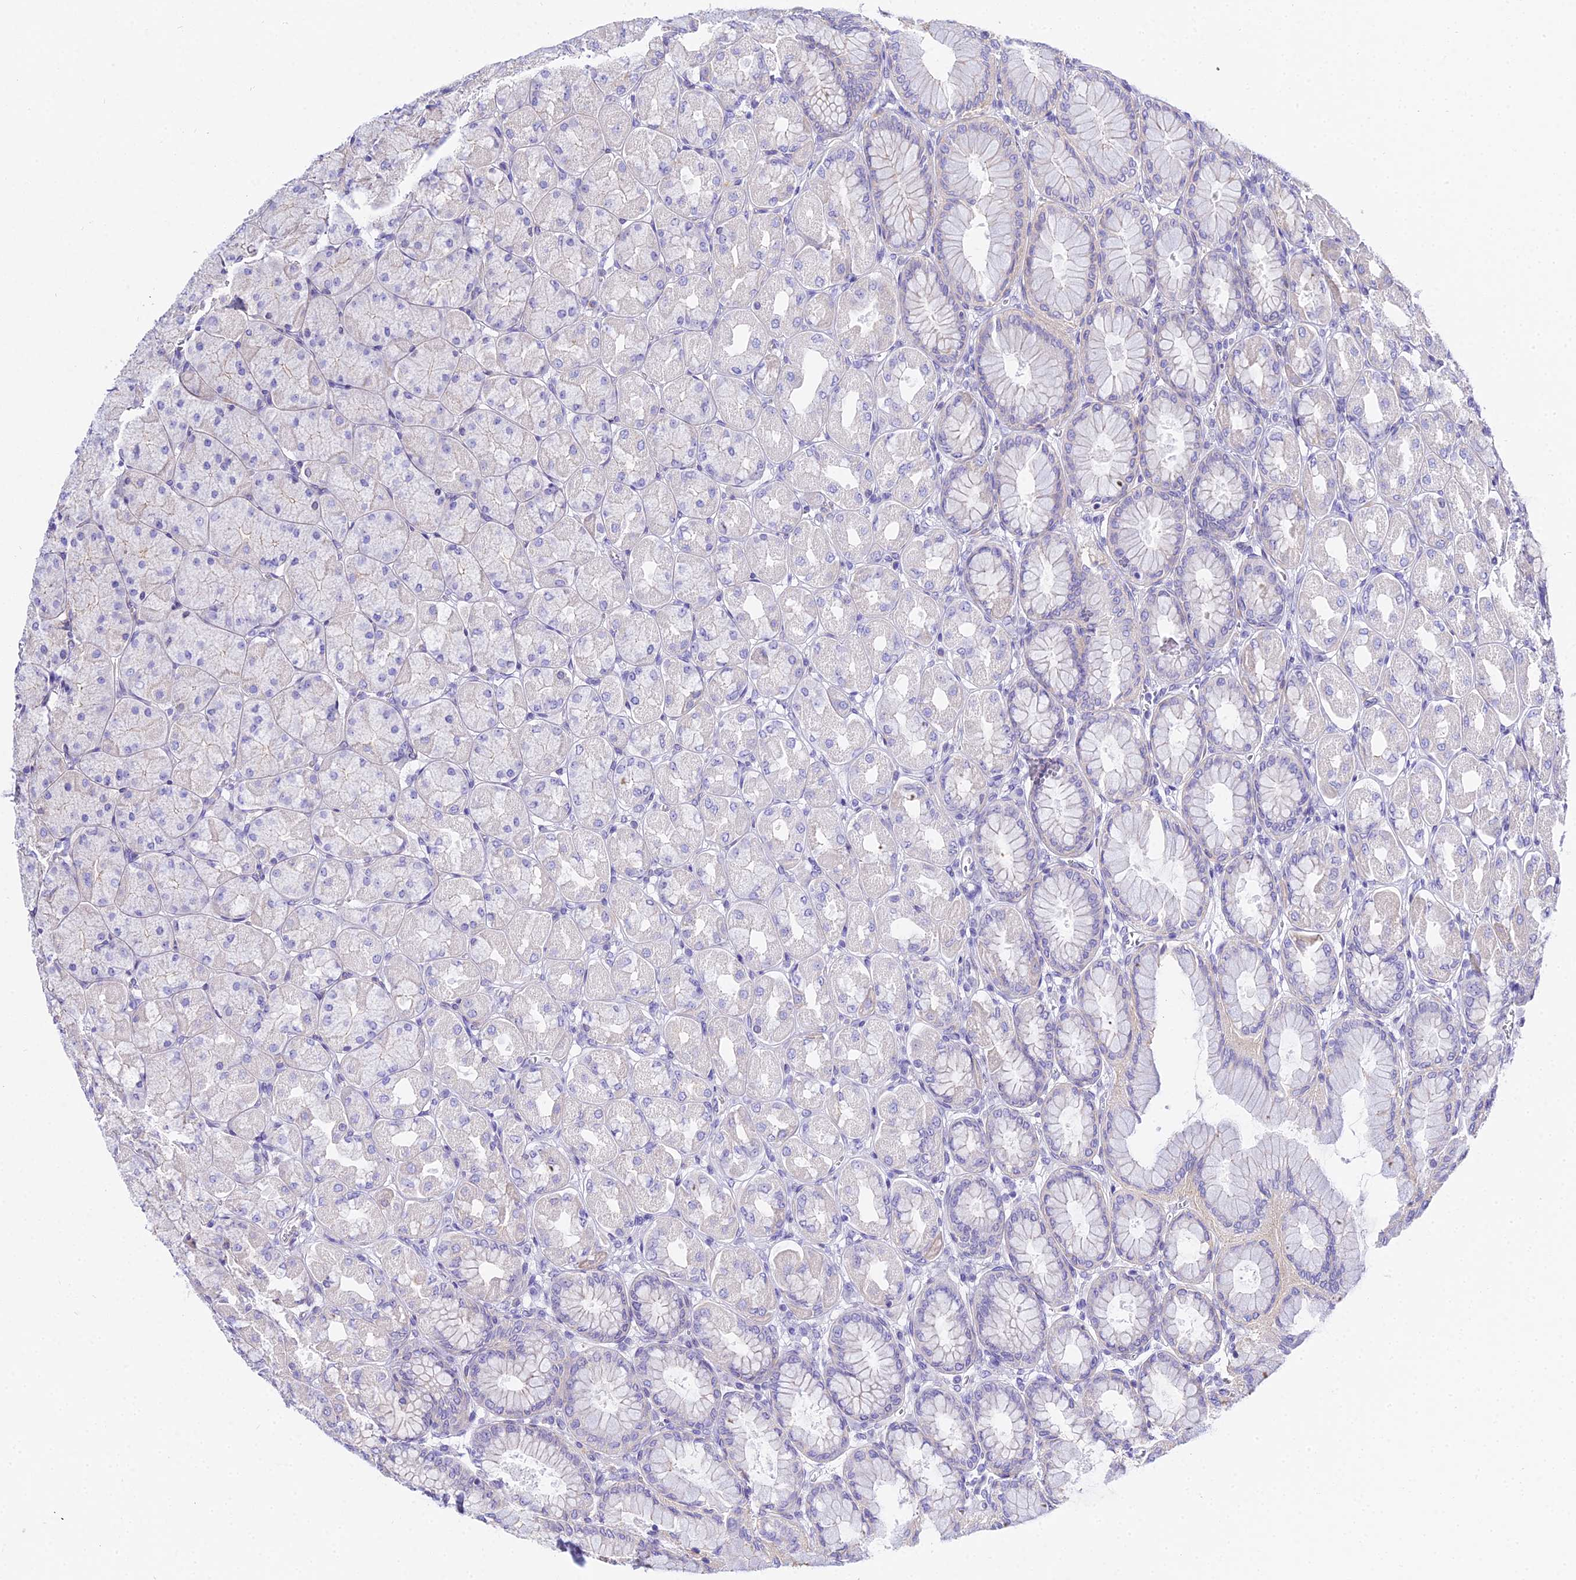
{"staining": {"intensity": "moderate", "quantity": "<25%", "location": "cytoplasmic/membranous"}, "tissue": "stomach", "cell_type": "Glandular cells", "image_type": "normal", "snomed": [{"axis": "morphology", "description": "Normal tissue, NOS"}, {"axis": "topography", "description": "Stomach, upper"}], "caption": "Immunohistochemical staining of normal human stomach reveals <25% levels of moderate cytoplasmic/membranous protein positivity in approximately <25% of glandular cells. (brown staining indicates protein expression, while blue staining denotes nuclei).", "gene": "ZNF628", "patient": {"sex": "female", "age": 56}}